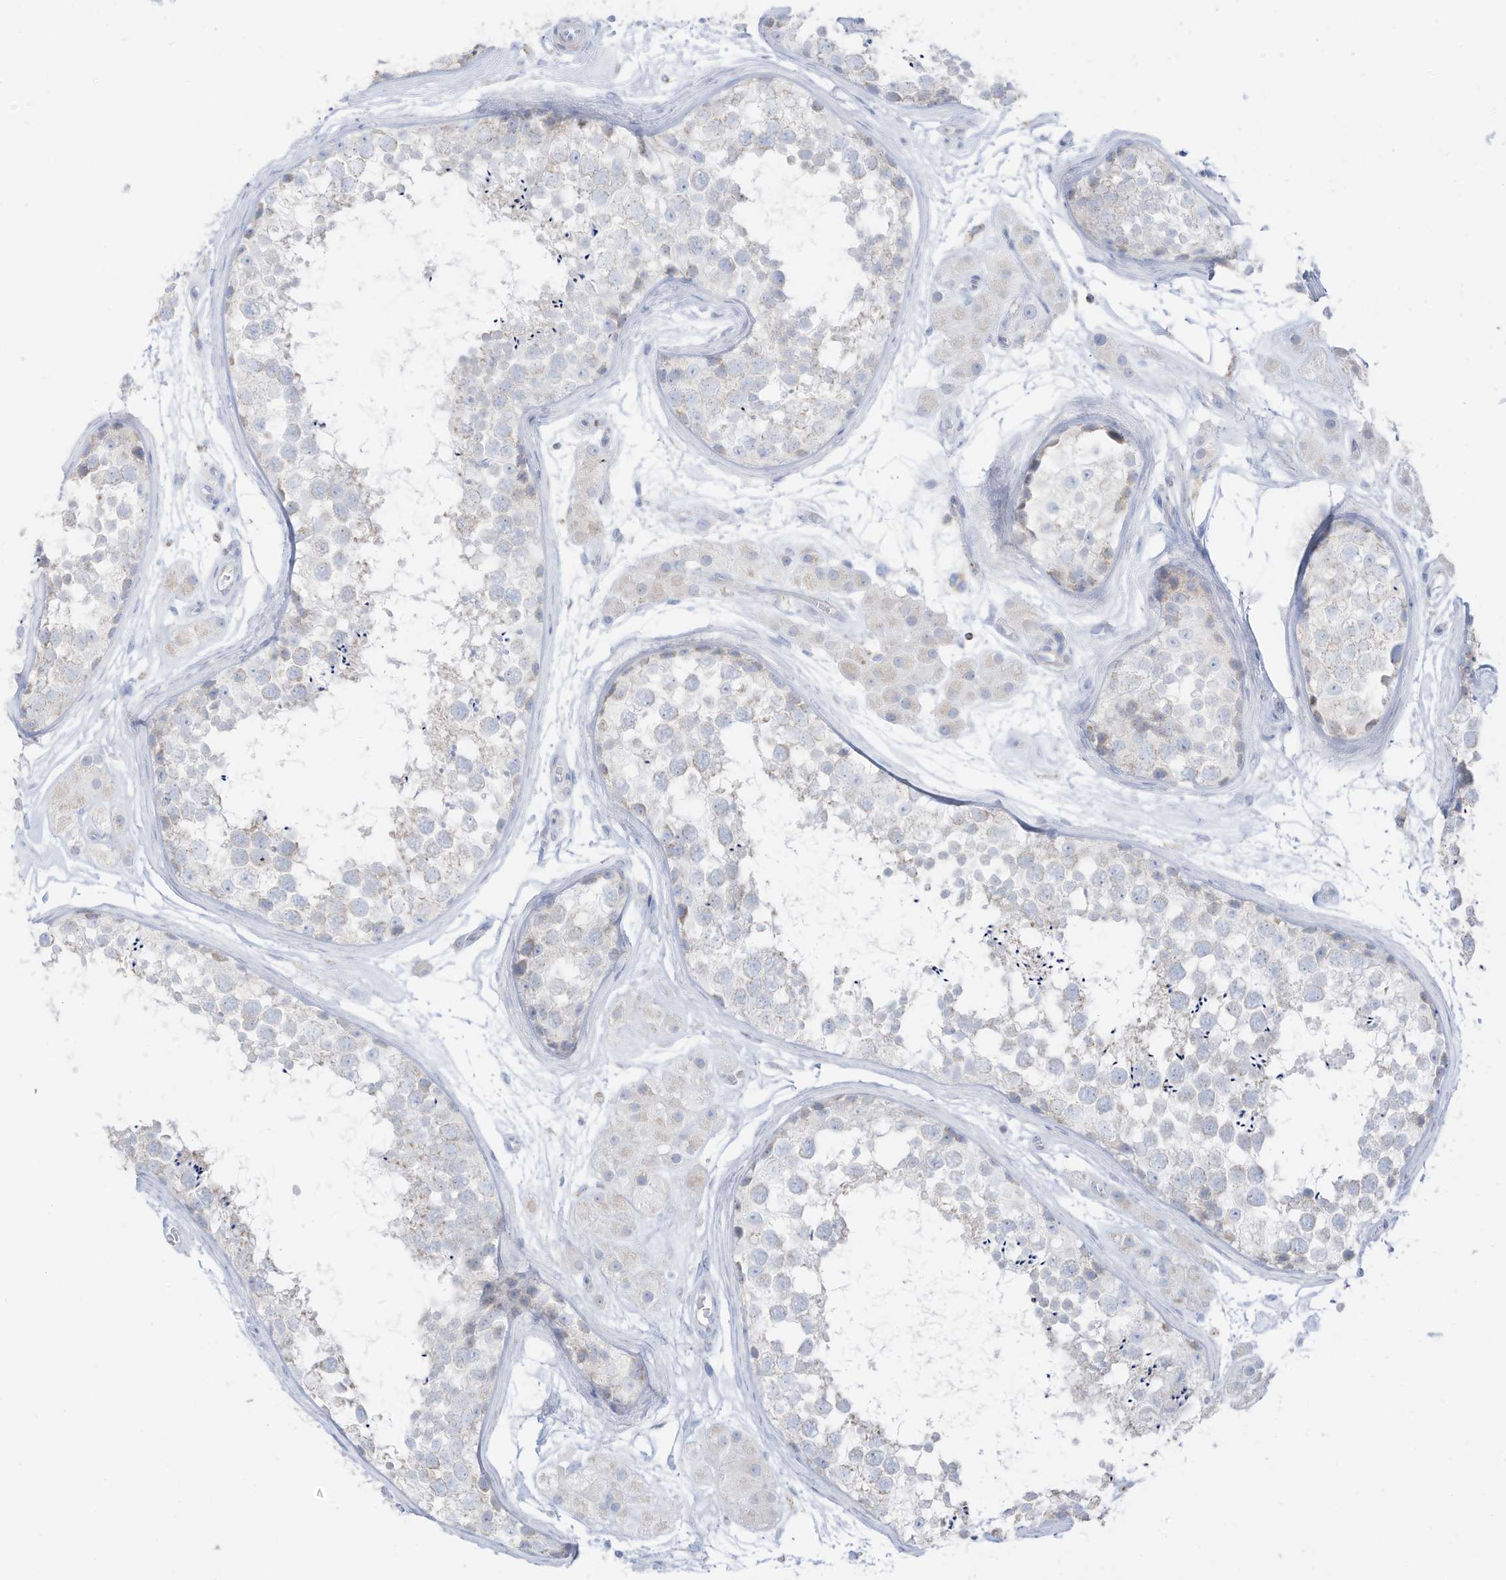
{"staining": {"intensity": "negative", "quantity": "none", "location": "none"}, "tissue": "testis", "cell_type": "Cells in seminiferous ducts", "image_type": "normal", "snomed": [{"axis": "morphology", "description": "Normal tissue, NOS"}, {"axis": "topography", "description": "Testis"}], "caption": "Cells in seminiferous ducts show no significant staining in unremarkable testis.", "gene": "ETHE1", "patient": {"sex": "male", "age": 56}}